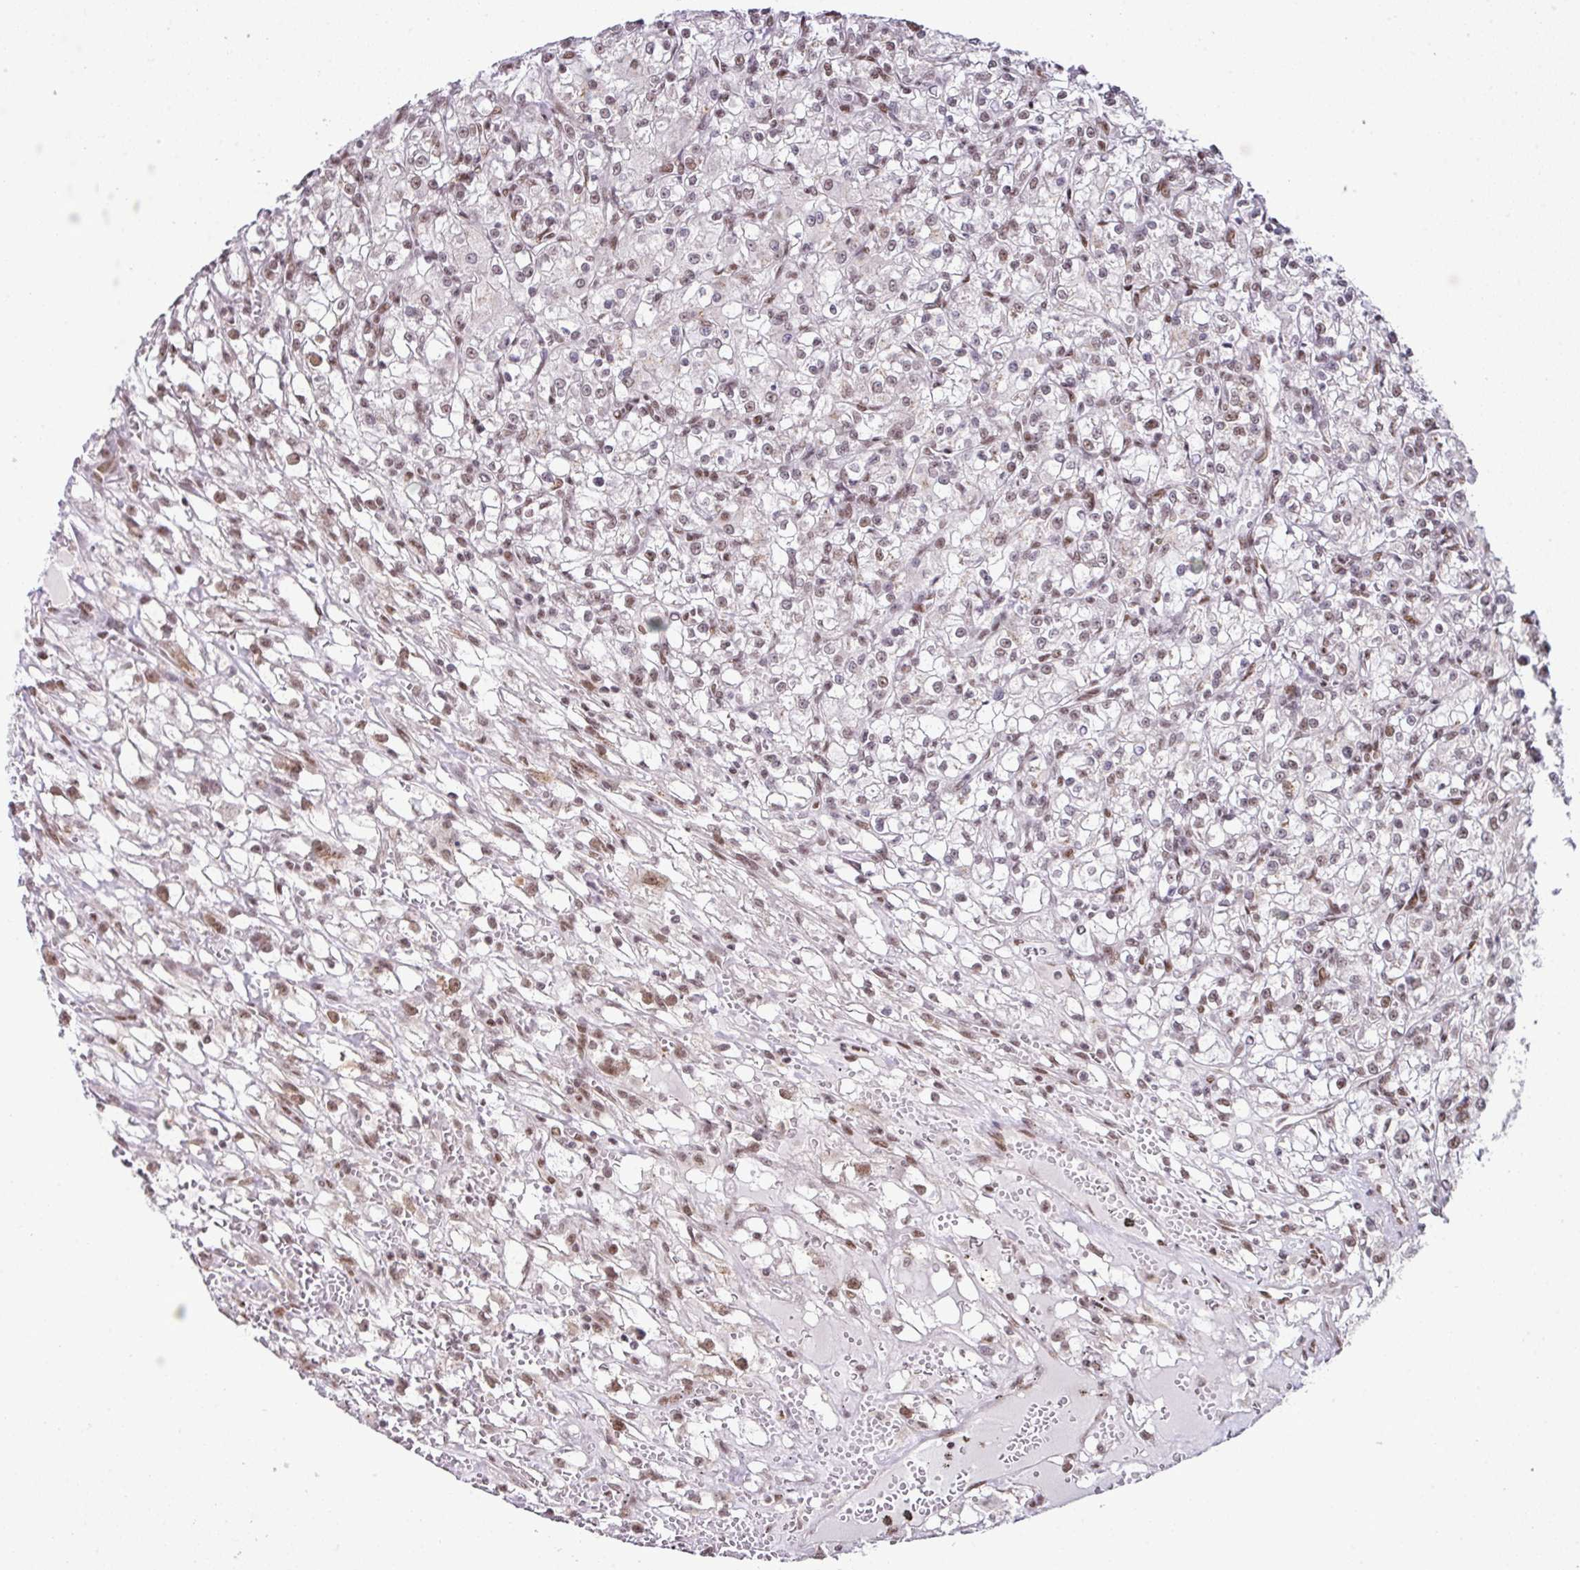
{"staining": {"intensity": "moderate", "quantity": "25%-75%", "location": "nuclear"}, "tissue": "renal cancer", "cell_type": "Tumor cells", "image_type": "cancer", "snomed": [{"axis": "morphology", "description": "Adenocarcinoma, NOS"}, {"axis": "topography", "description": "Kidney"}], "caption": "This is an image of immunohistochemistry (IHC) staining of adenocarcinoma (renal), which shows moderate positivity in the nuclear of tumor cells.", "gene": "PGAP4", "patient": {"sex": "female", "age": 59}}